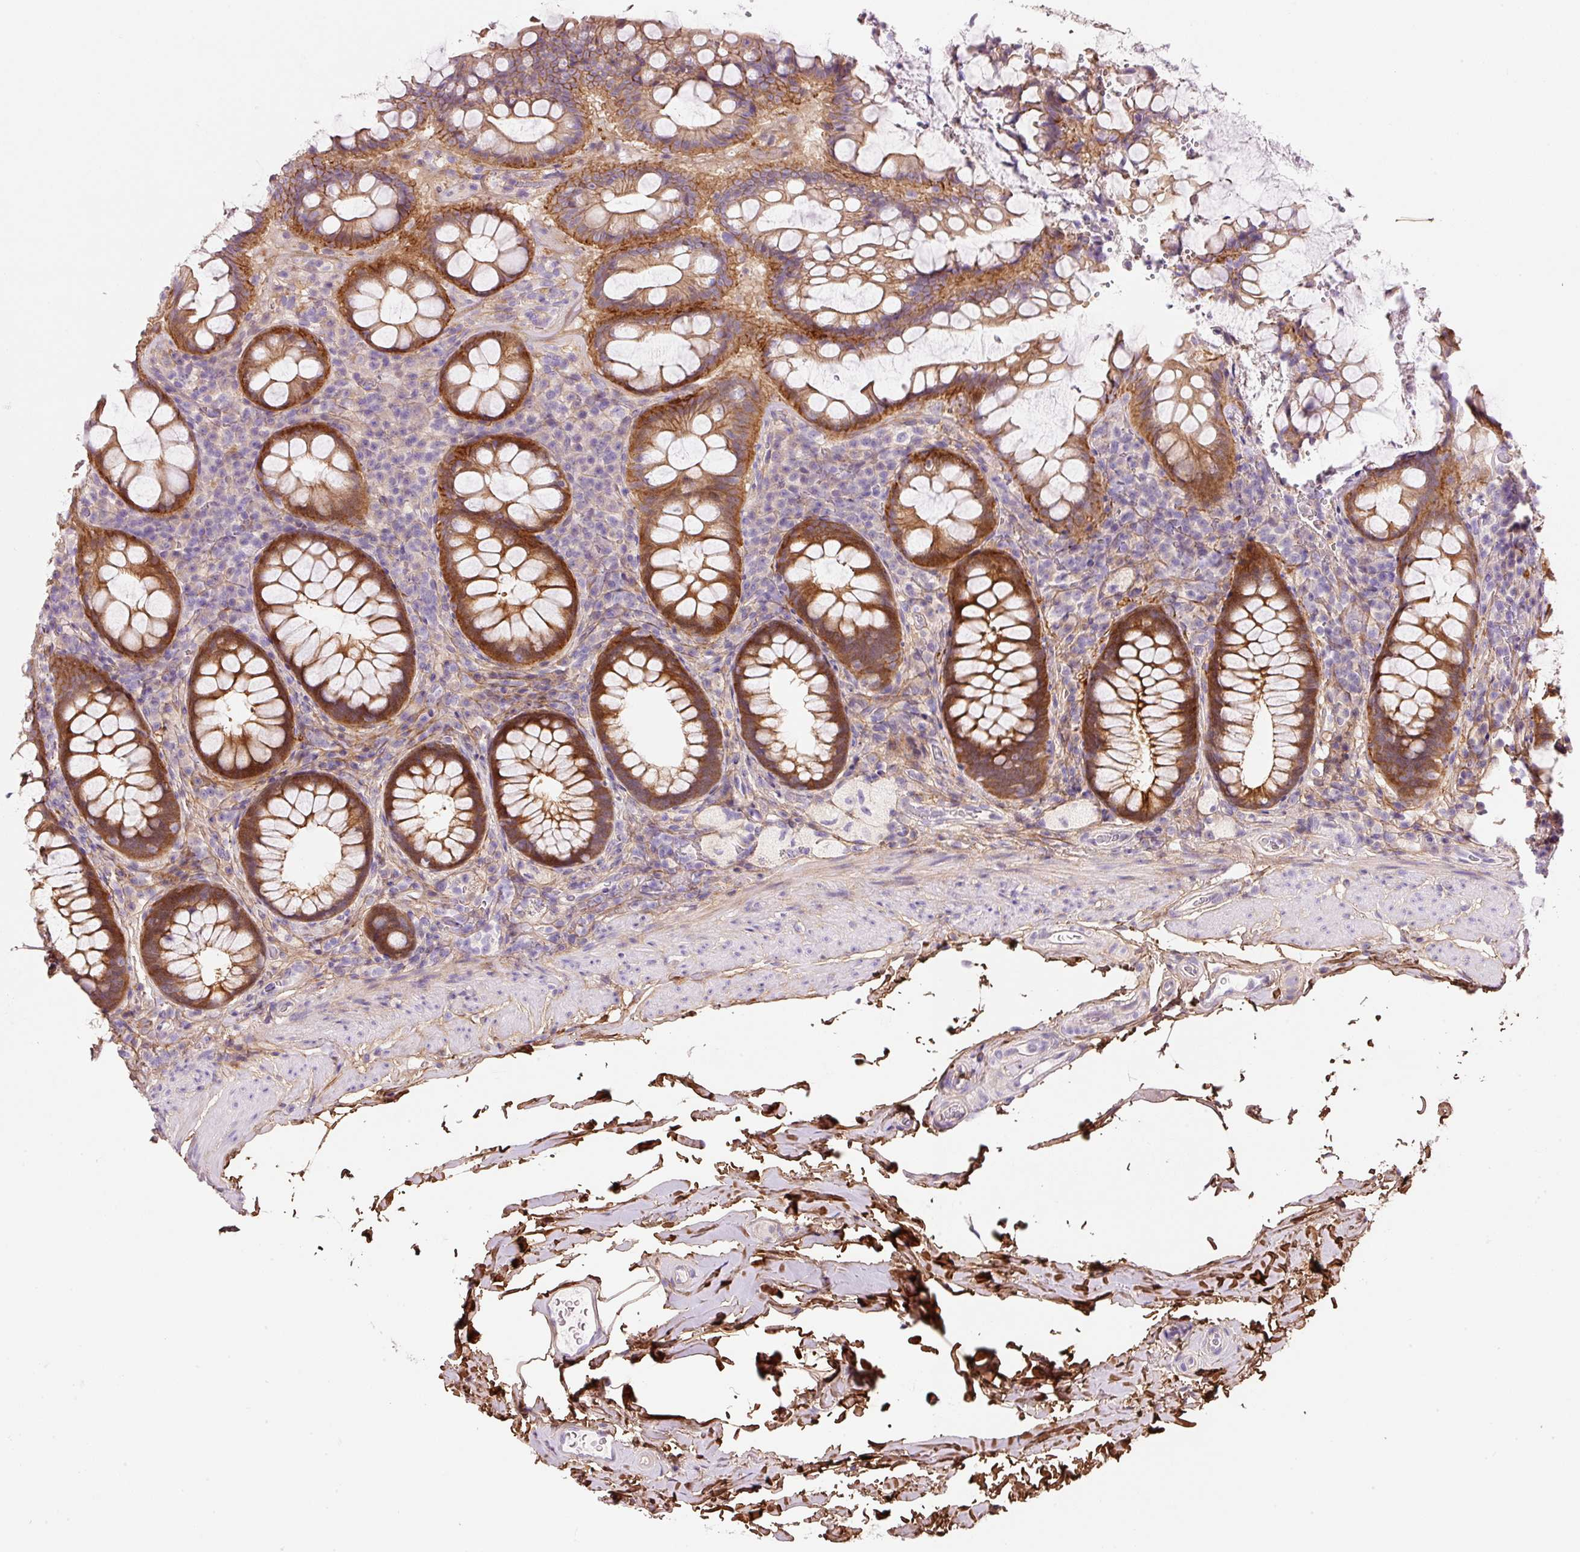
{"staining": {"intensity": "strong", "quantity": ">75%", "location": "cytoplasmic/membranous"}, "tissue": "rectum", "cell_type": "Glandular cells", "image_type": "normal", "snomed": [{"axis": "morphology", "description": "Normal tissue, NOS"}, {"axis": "topography", "description": "Rectum"}], "caption": "A high amount of strong cytoplasmic/membranous positivity is appreciated in about >75% of glandular cells in normal rectum.", "gene": "SOS2", "patient": {"sex": "female", "age": 69}}